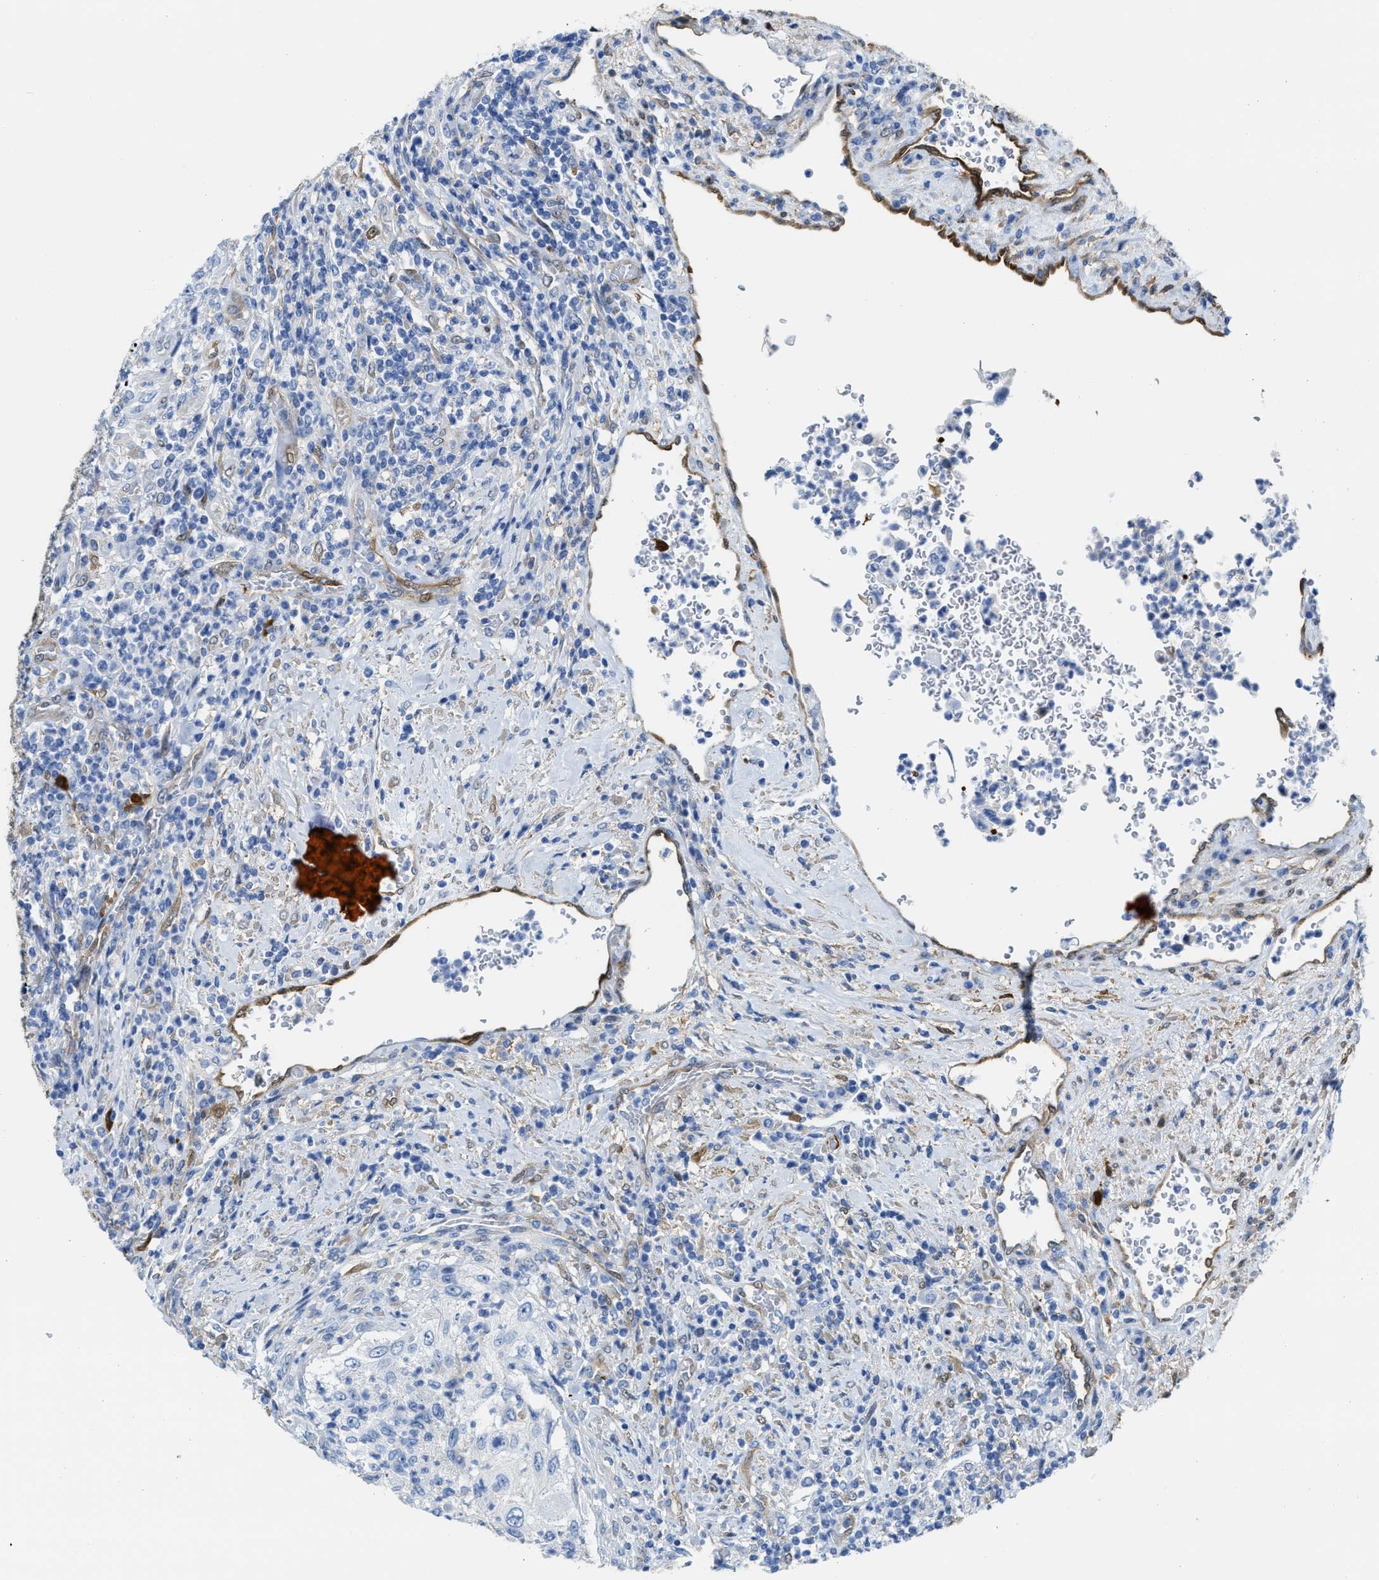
{"staining": {"intensity": "negative", "quantity": "none", "location": "none"}, "tissue": "urothelial cancer", "cell_type": "Tumor cells", "image_type": "cancer", "snomed": [{"axis": "morphology", "description": "Urothelial carcinoma, High grade"}, {"axis": "topography", "description": "Urinary bladder"}], "caption": "This is an IHC histopathology image of human urothelial cancer. There is no staining in tumor cells.", "gene": "ASS1", "patient": {"sex": "female", "age": 60}}